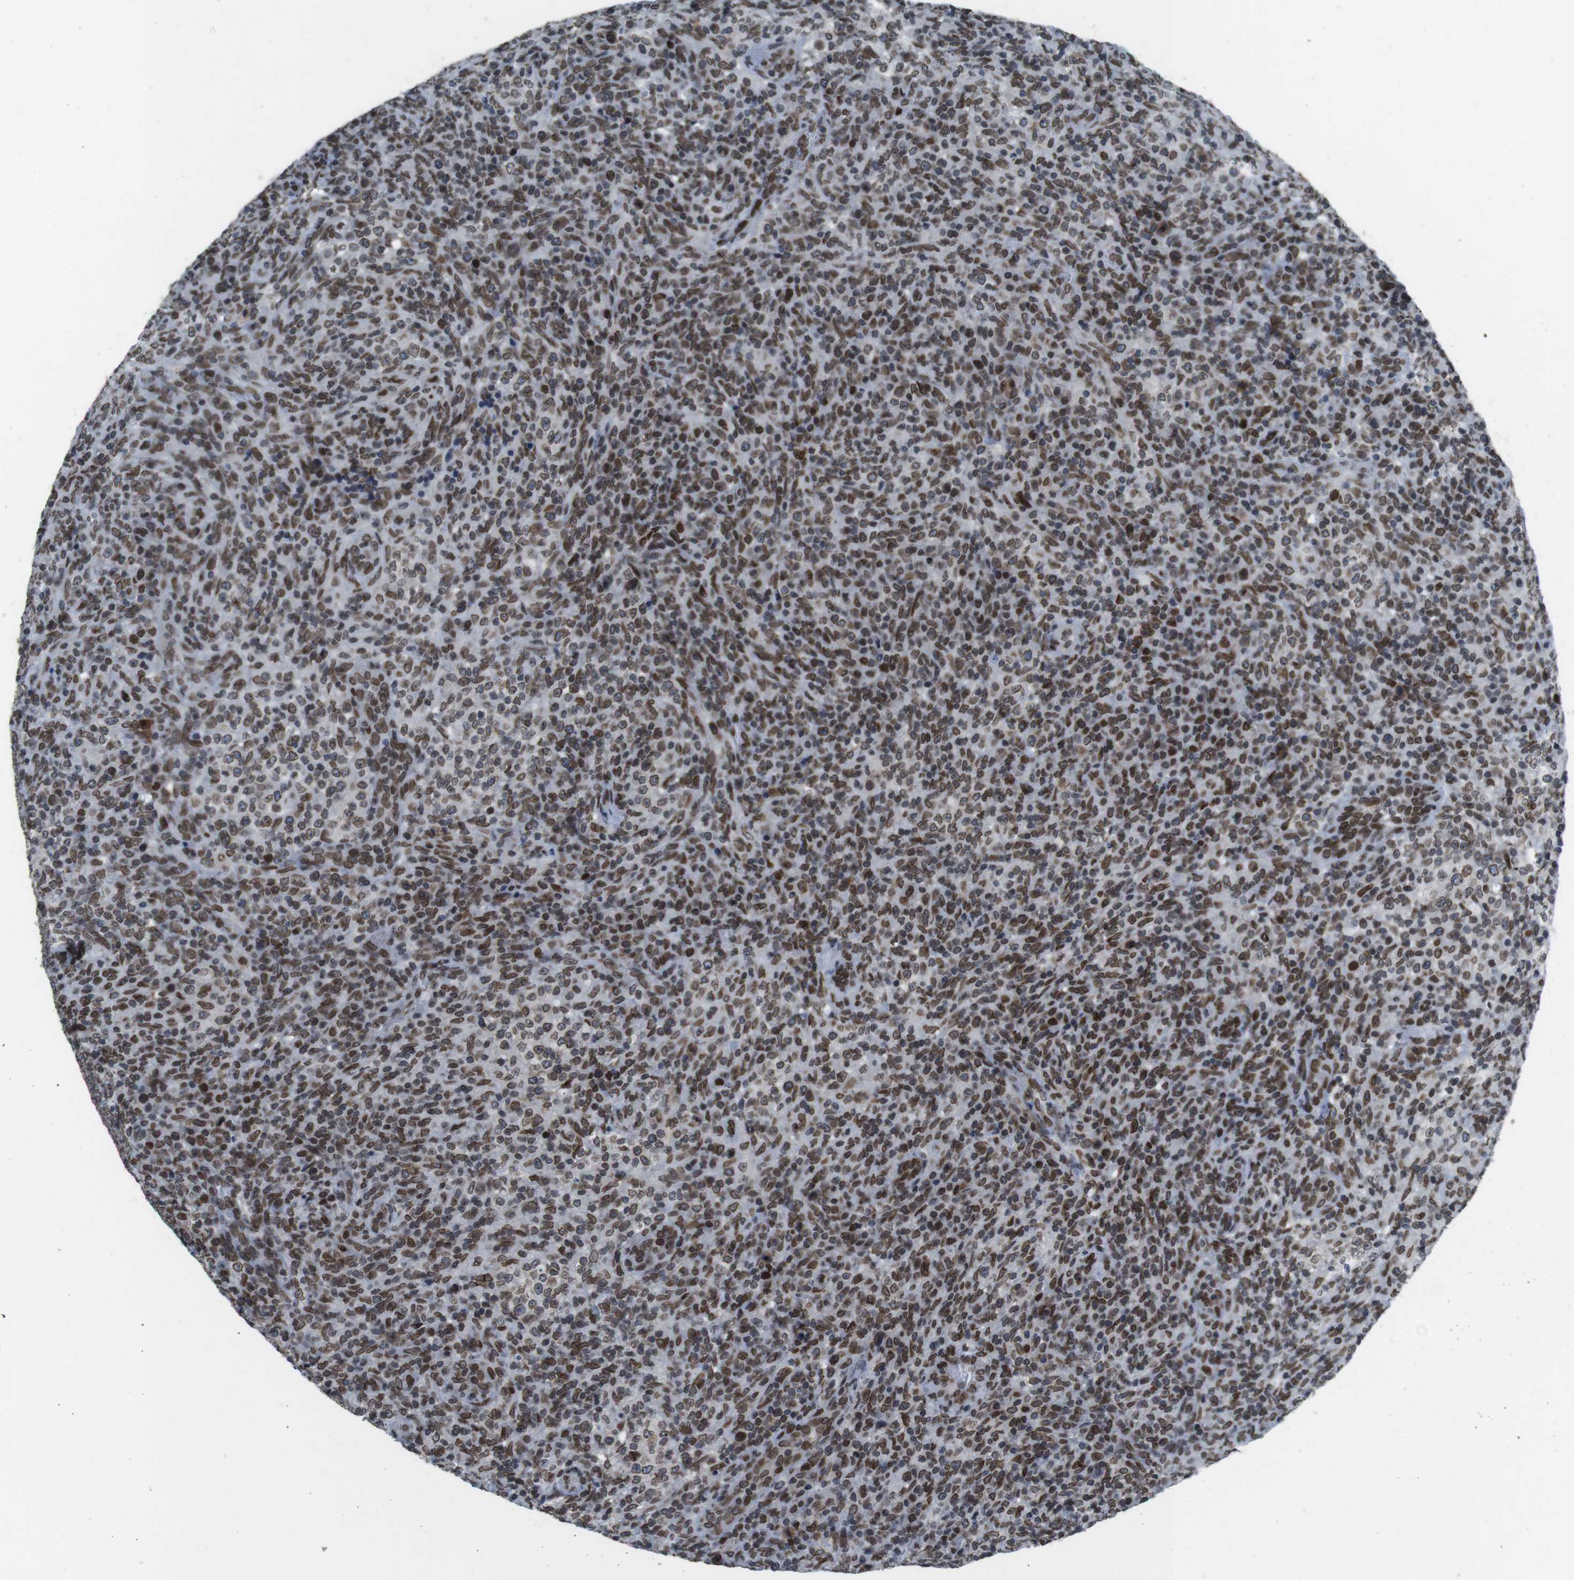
{"staining": {"intensity": "moderate", "quantity": ">75%", "location": "cytoplasmic/membranous,nuclear"}, "tissue": "lymphoma", "cell_type": "Tumor cells", "image_type": "cancer", "snomed": [{"axis": "morphology", "description": "Malignant lymphoma, non-Hodgkin's type, High grade"}, {"axis": "topography", "description": "Lymph node"}], "caption": "A brown stain shows moderate cytoplasmic/membranous and nuclear staining of a protein in malignant lymphoma, non-Hodgkin's type (high-grade) tumor cells.", "gene": "MAD1L1", "patient": {"sex": "female", "age": 76}}